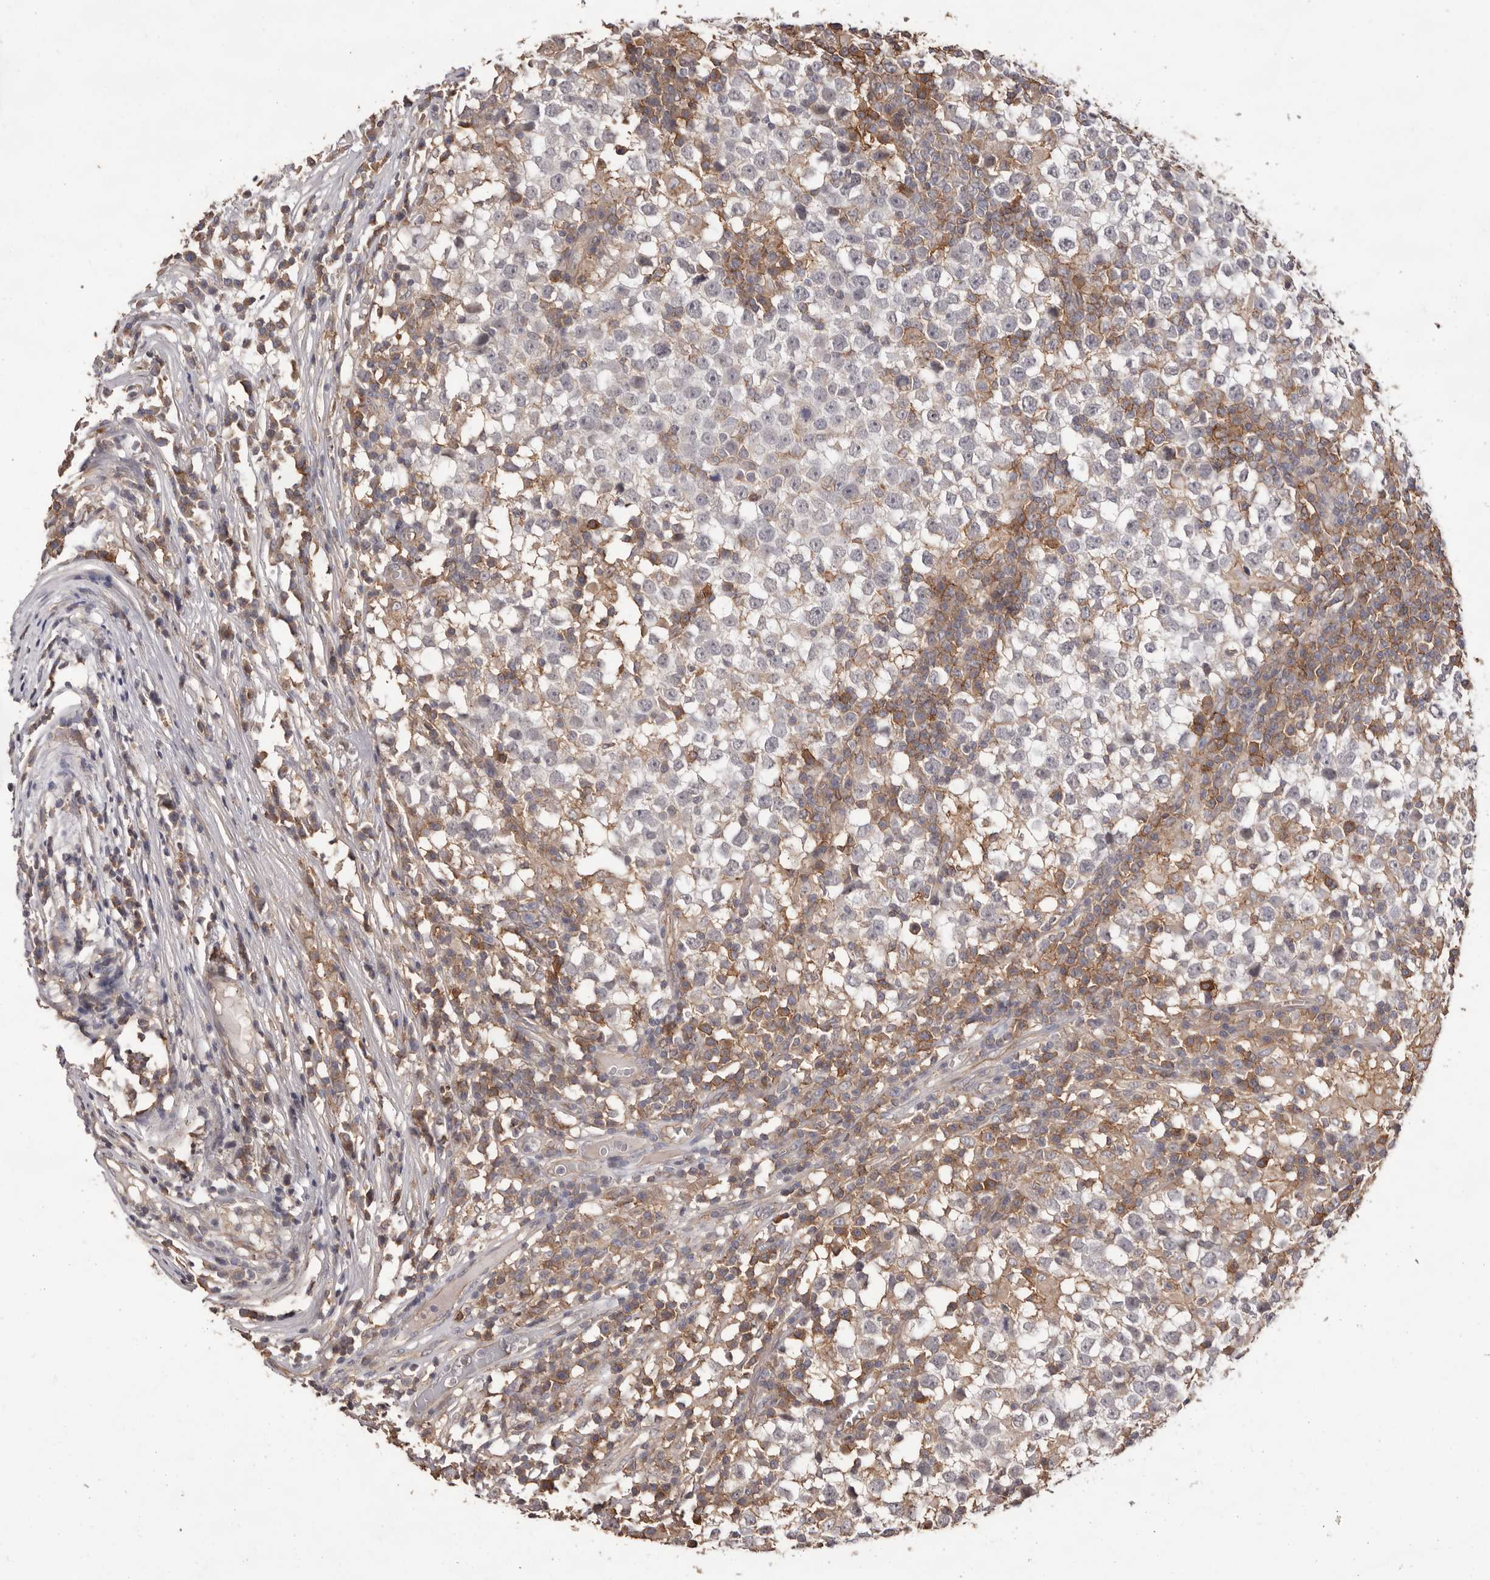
{"staining": {"intensity": "weak", "quantity": "<25%", "location": "cytoplasmic/membranous"}, "tissue": "testis cancer", "cell_type": "Tumor cells", "image_type": "cancer", "snomed": [{"axis": "morphology", "description": "Seminoma, NOS"}, {"axis": "topography", "description": "Testis"}], "caption": "This is an IHC photomicrograph of testis cancer. There is no expression in tumor cells.", "gene": "MMACHC", "patient": {"sex": "male", "age": 65}}